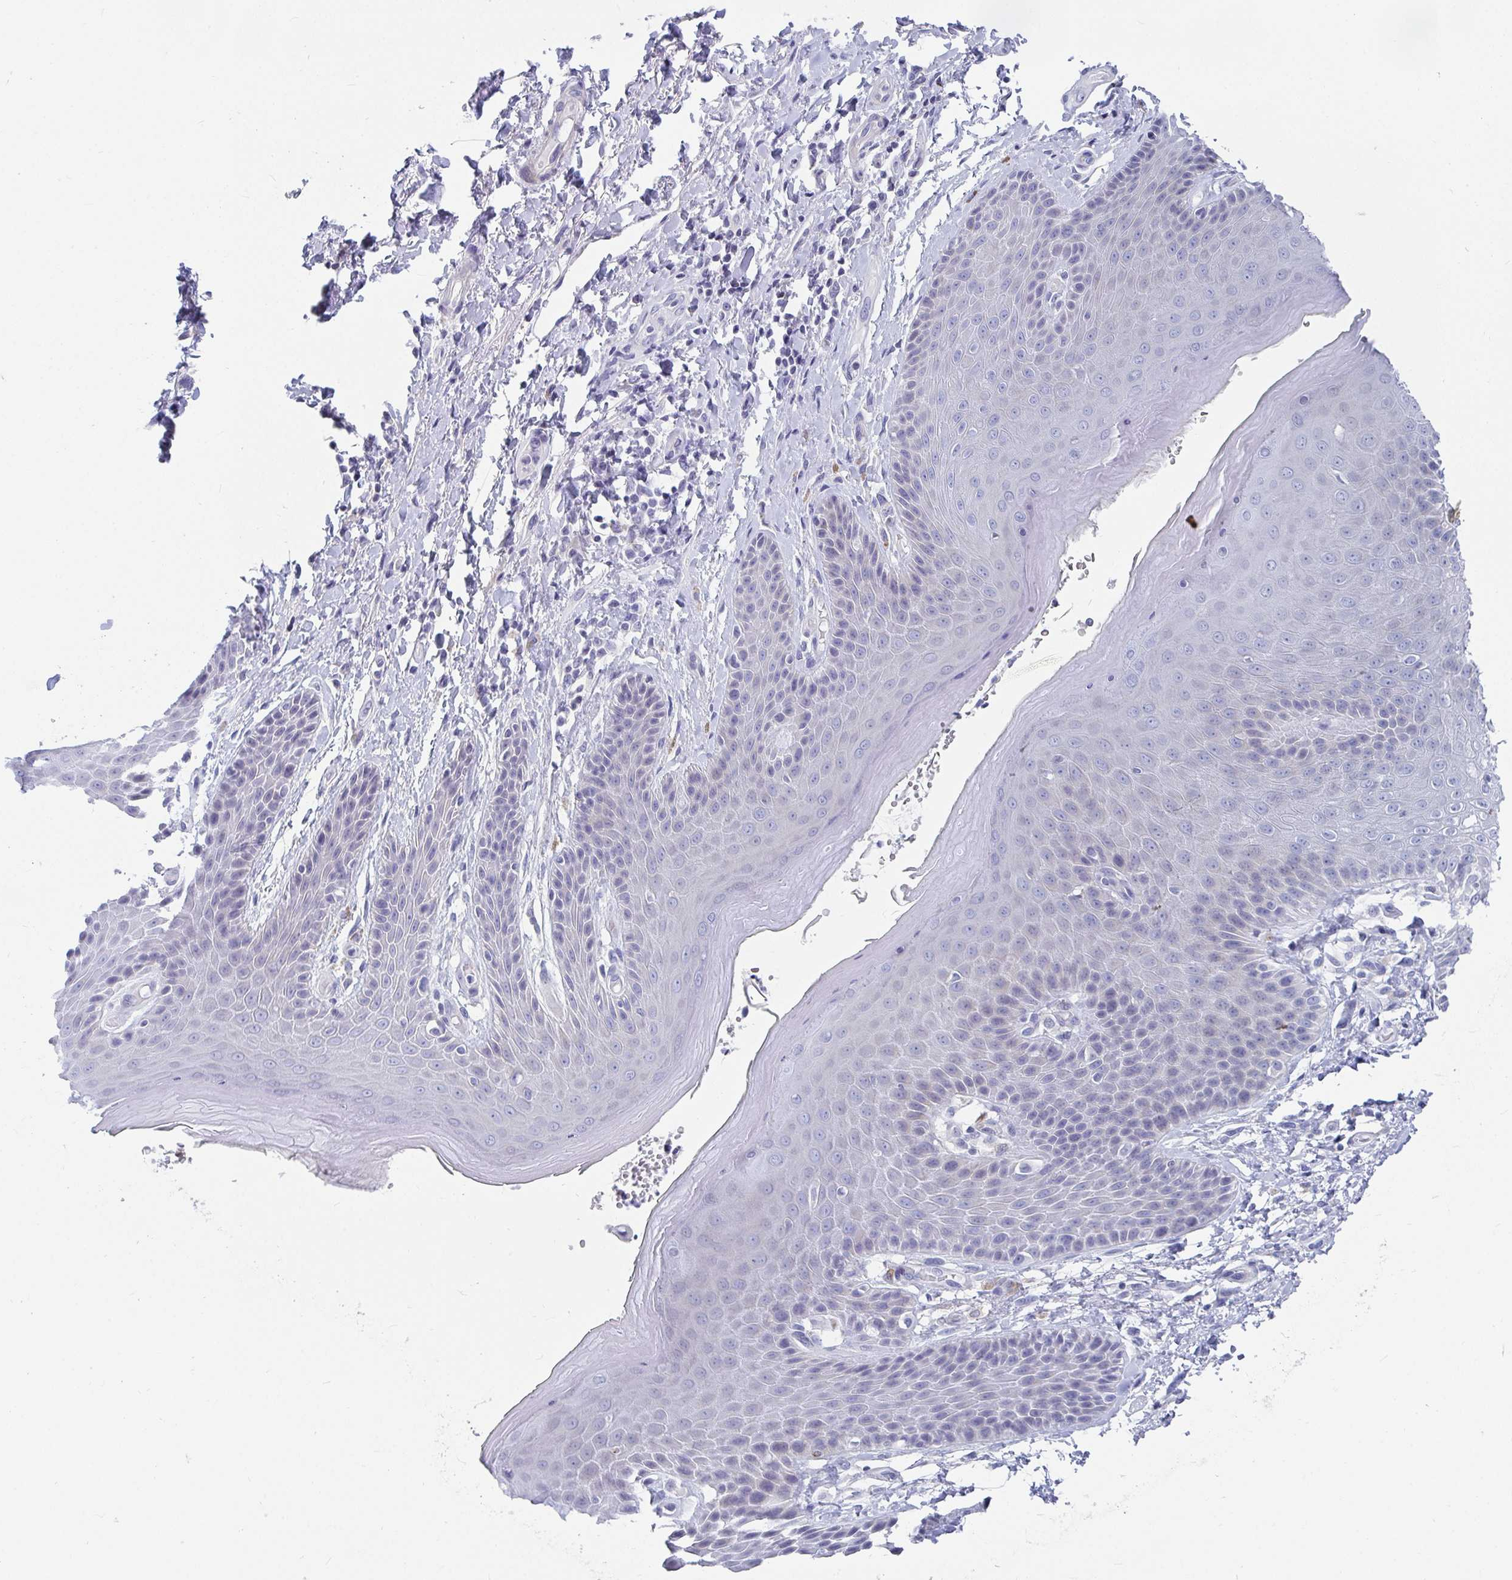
{"staining": {"intensity": "negative", "quantity": "none", "location": "none"}, "tissue": "skin", "cell_type": "Epidermal cells", "image_type": "normal", "snomed": [{"axis": "morphology", "description": "Normal tissue, NOS"}, {"axis": "topography", "description": "Anal"}, {"axis": "topography", "description": "Peripheral nerve tissue"}], "caption": "Normal skin was stained to show a protein in brown. There is no significant staining in epidermal cells.", "gene": "ZFP82", "patient": {"sex": "male", "age": 51}}